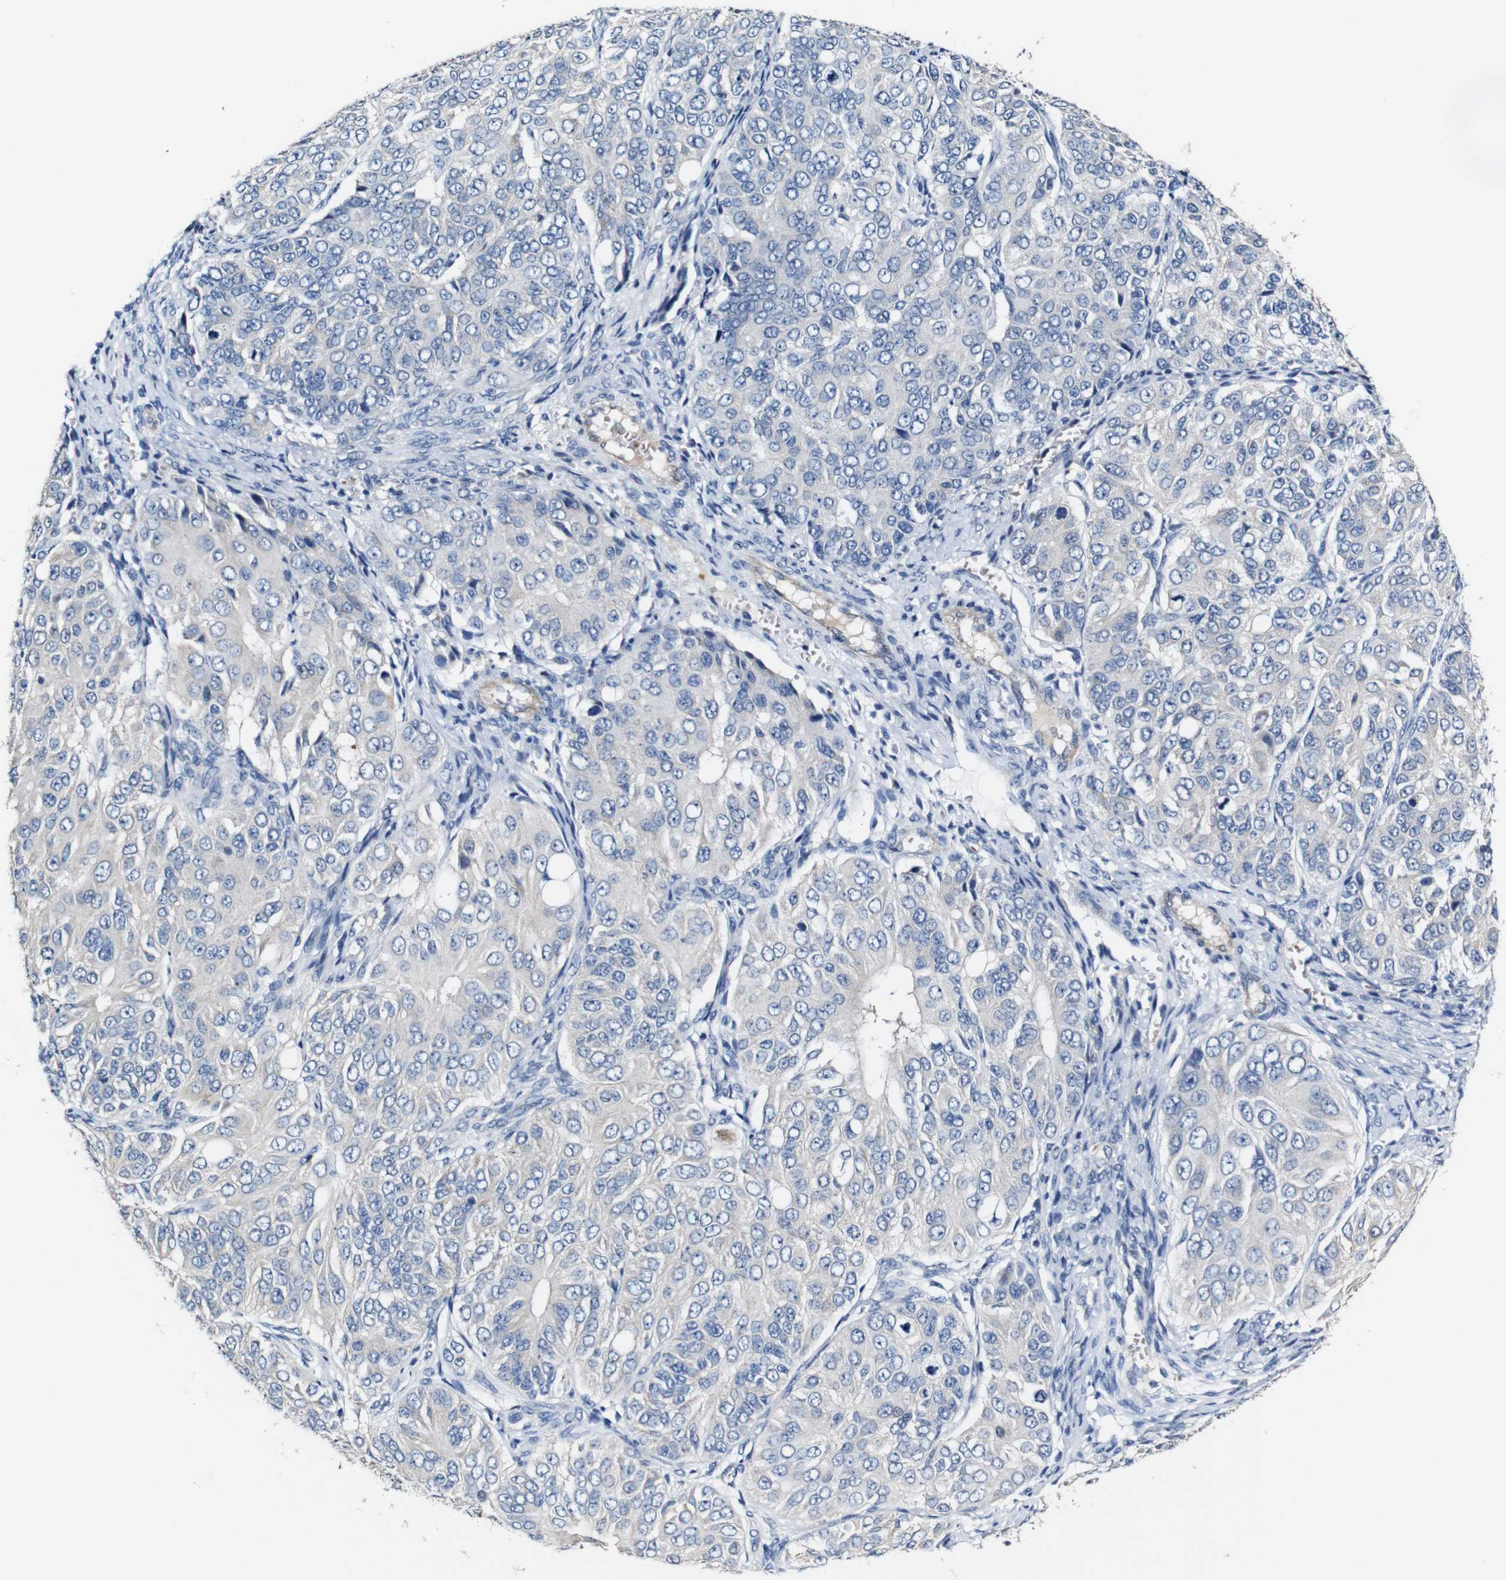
{"staining": {"intensity": "negative", "quantity": "none", "location": "none"}, "tissue": "ovarian cancer", "cell_type": "Tumor cells", "image_type": "cancer", "snomed": [{"axis": "morphology", "description": "Carcinoma, endometroid"}, {"axis": "topography", "description": "Ovary"}], "caption": "Immunohistochemistry (IHC) of human endometroid carcinoma (ovarian) exhibits no expression in tumor cells.", "gene": "TBC1D32", "patient": {"sex": "female", "age": 51}}